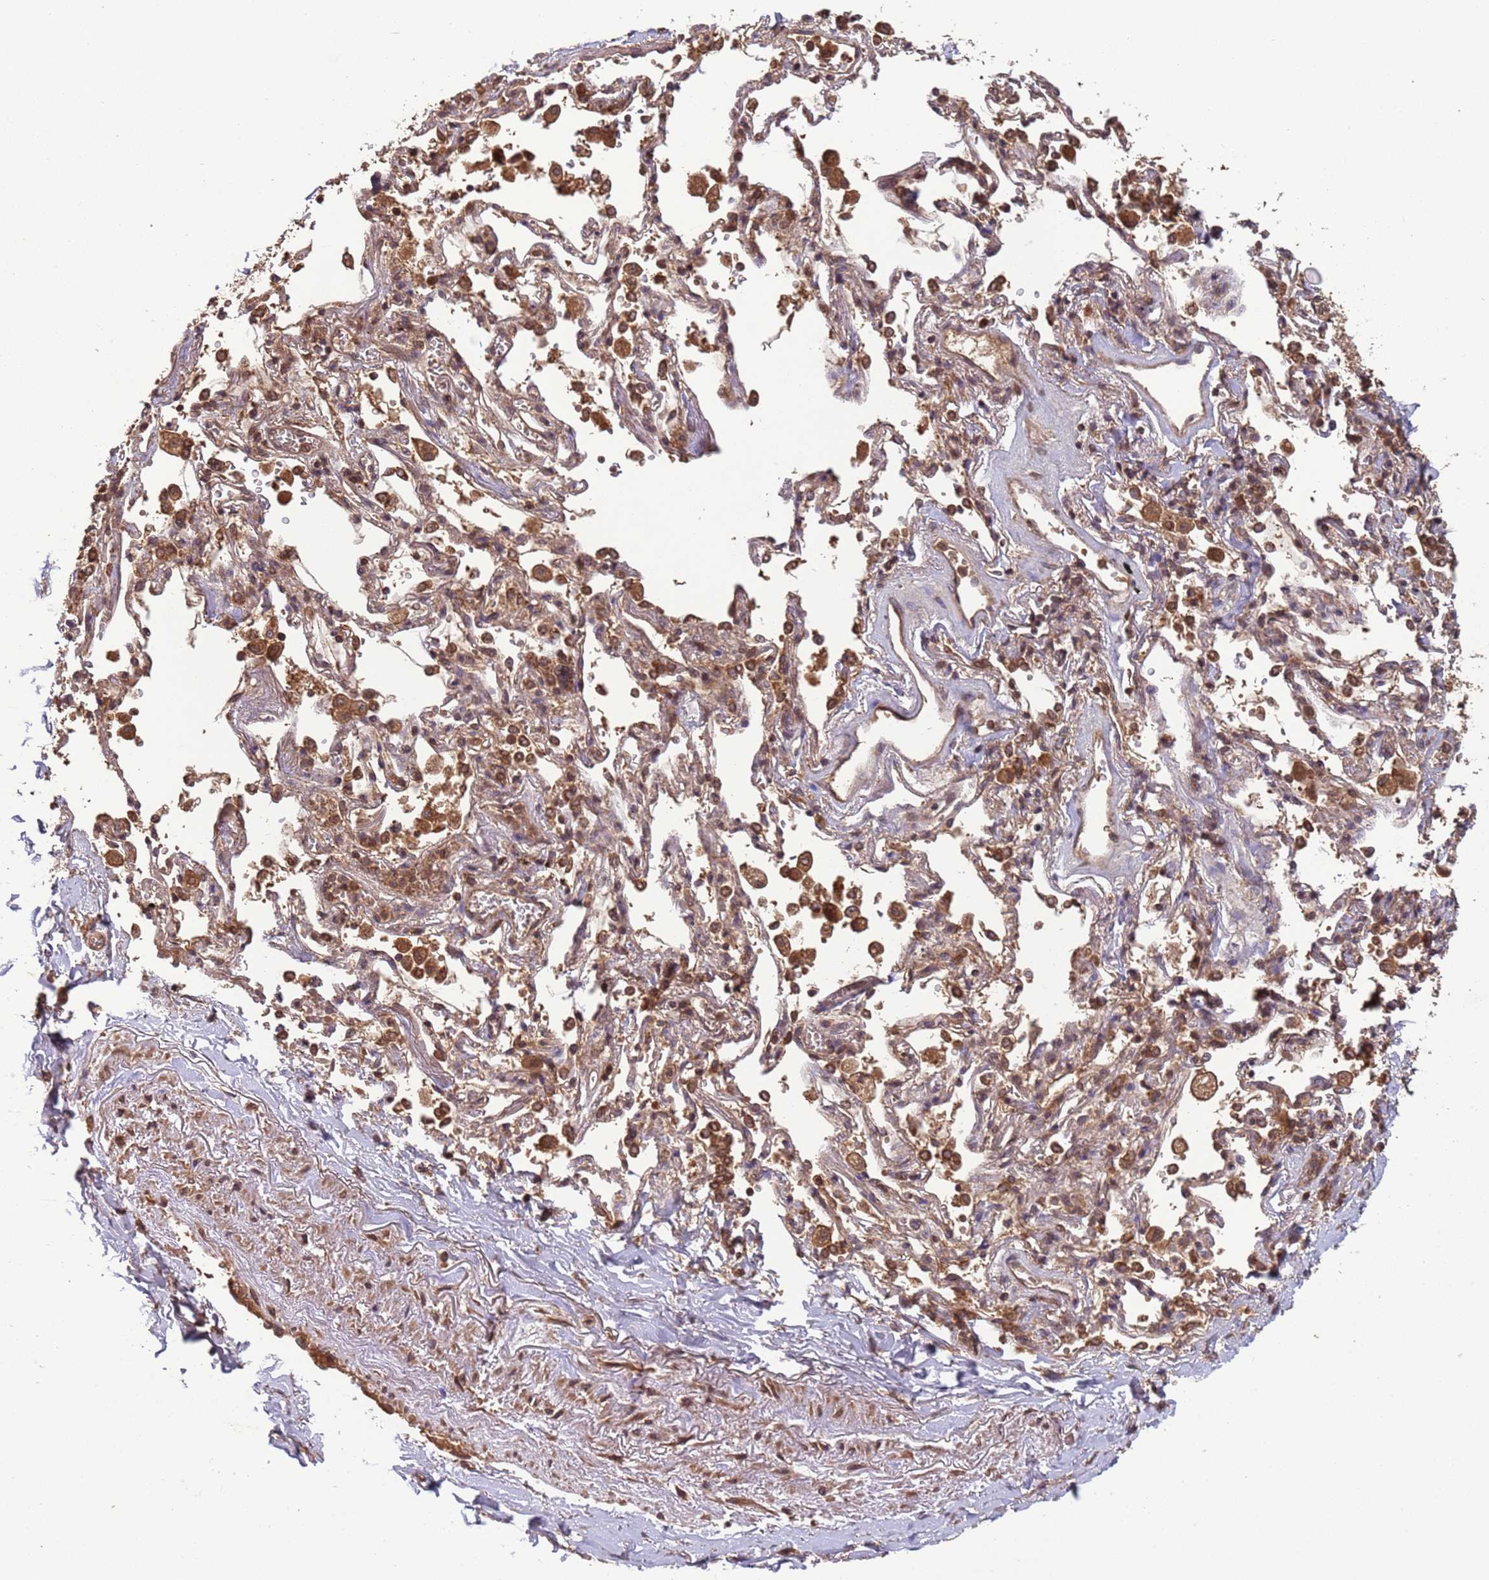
{"staining": {"intensity": "moderate", "quantity": "<25%", "location": "cytoplasmic/membranous"}, "tissue": "adipose tissue", "cell_type": "Adipocytes", "image_type": "normal", "snomed": [{"axis": "morphology", "description": "Normal tissue, NOS"}, {"axis": "topography", "description": "Cartilage tissue"}], "caption": "Approximately <25% of adipocytes in unremarkable adipose tissue demonstrate moderate cytoplasmic/membranous protein staining as visualized by brown immunohistochemical staining.", "gene": "ERI1", "patient": {"sex": "male", "age": 73}}